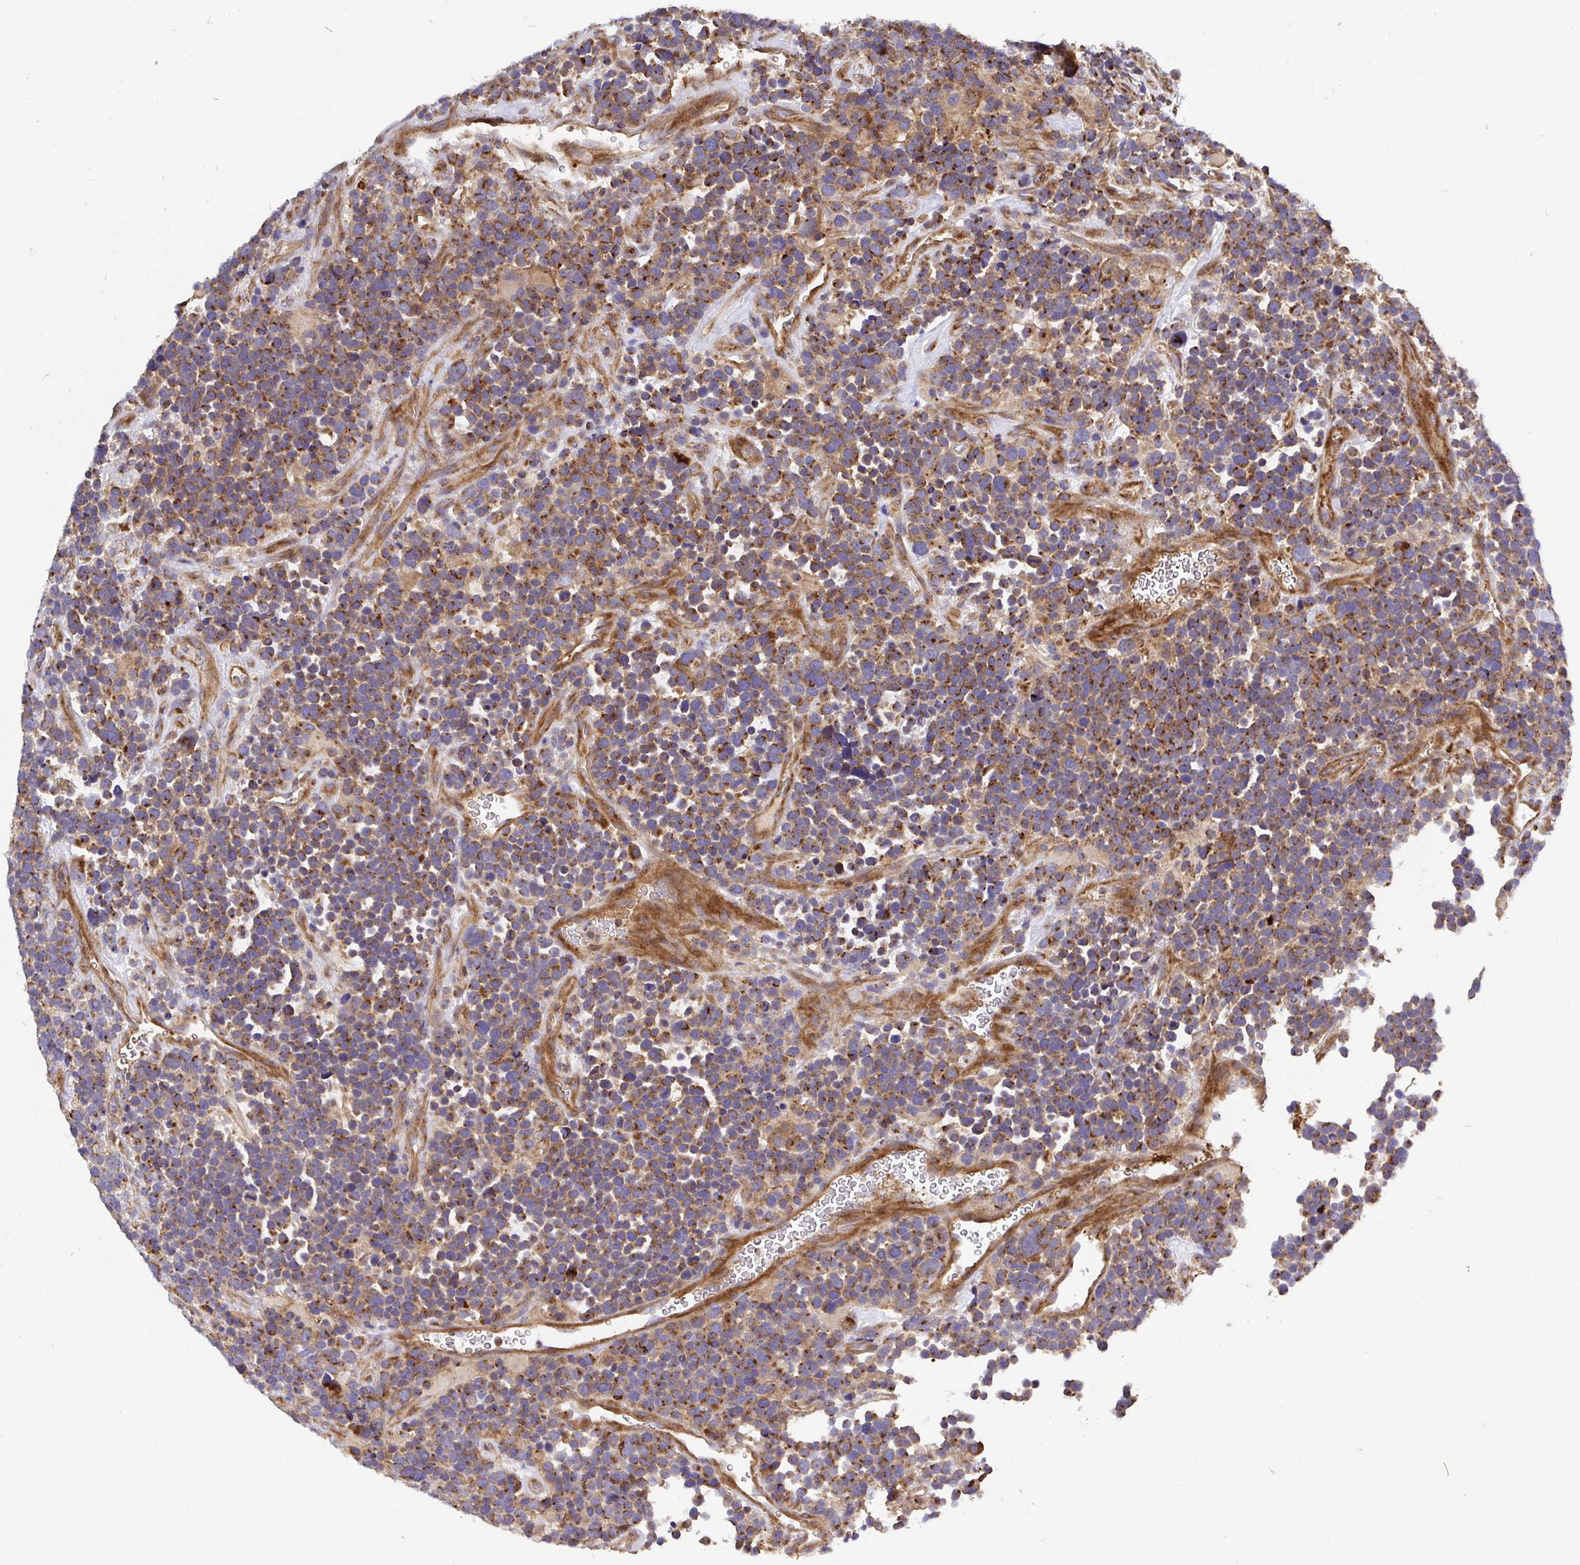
{"staining": {"intensity": "moderate", "quantity": ">75%", "location": "cytoplasmic/membranous"}, "tissue": "glioma", "cell_type": "Tumor cells", "image_type": "cancer", "snomed": [{"axis": "morphology", "description": "Glioma, malignant, High grade"}, {"axis": "topography", "description": "Brain"}], "caption": "Glioma was stained to show a protein in brown. There is medium levels of moderate cytoplasmic/membranous expression in approximately >75% of tumor cells.", "gene": "TM9SF4", "patient": {"sex": "male", "age": 33}}